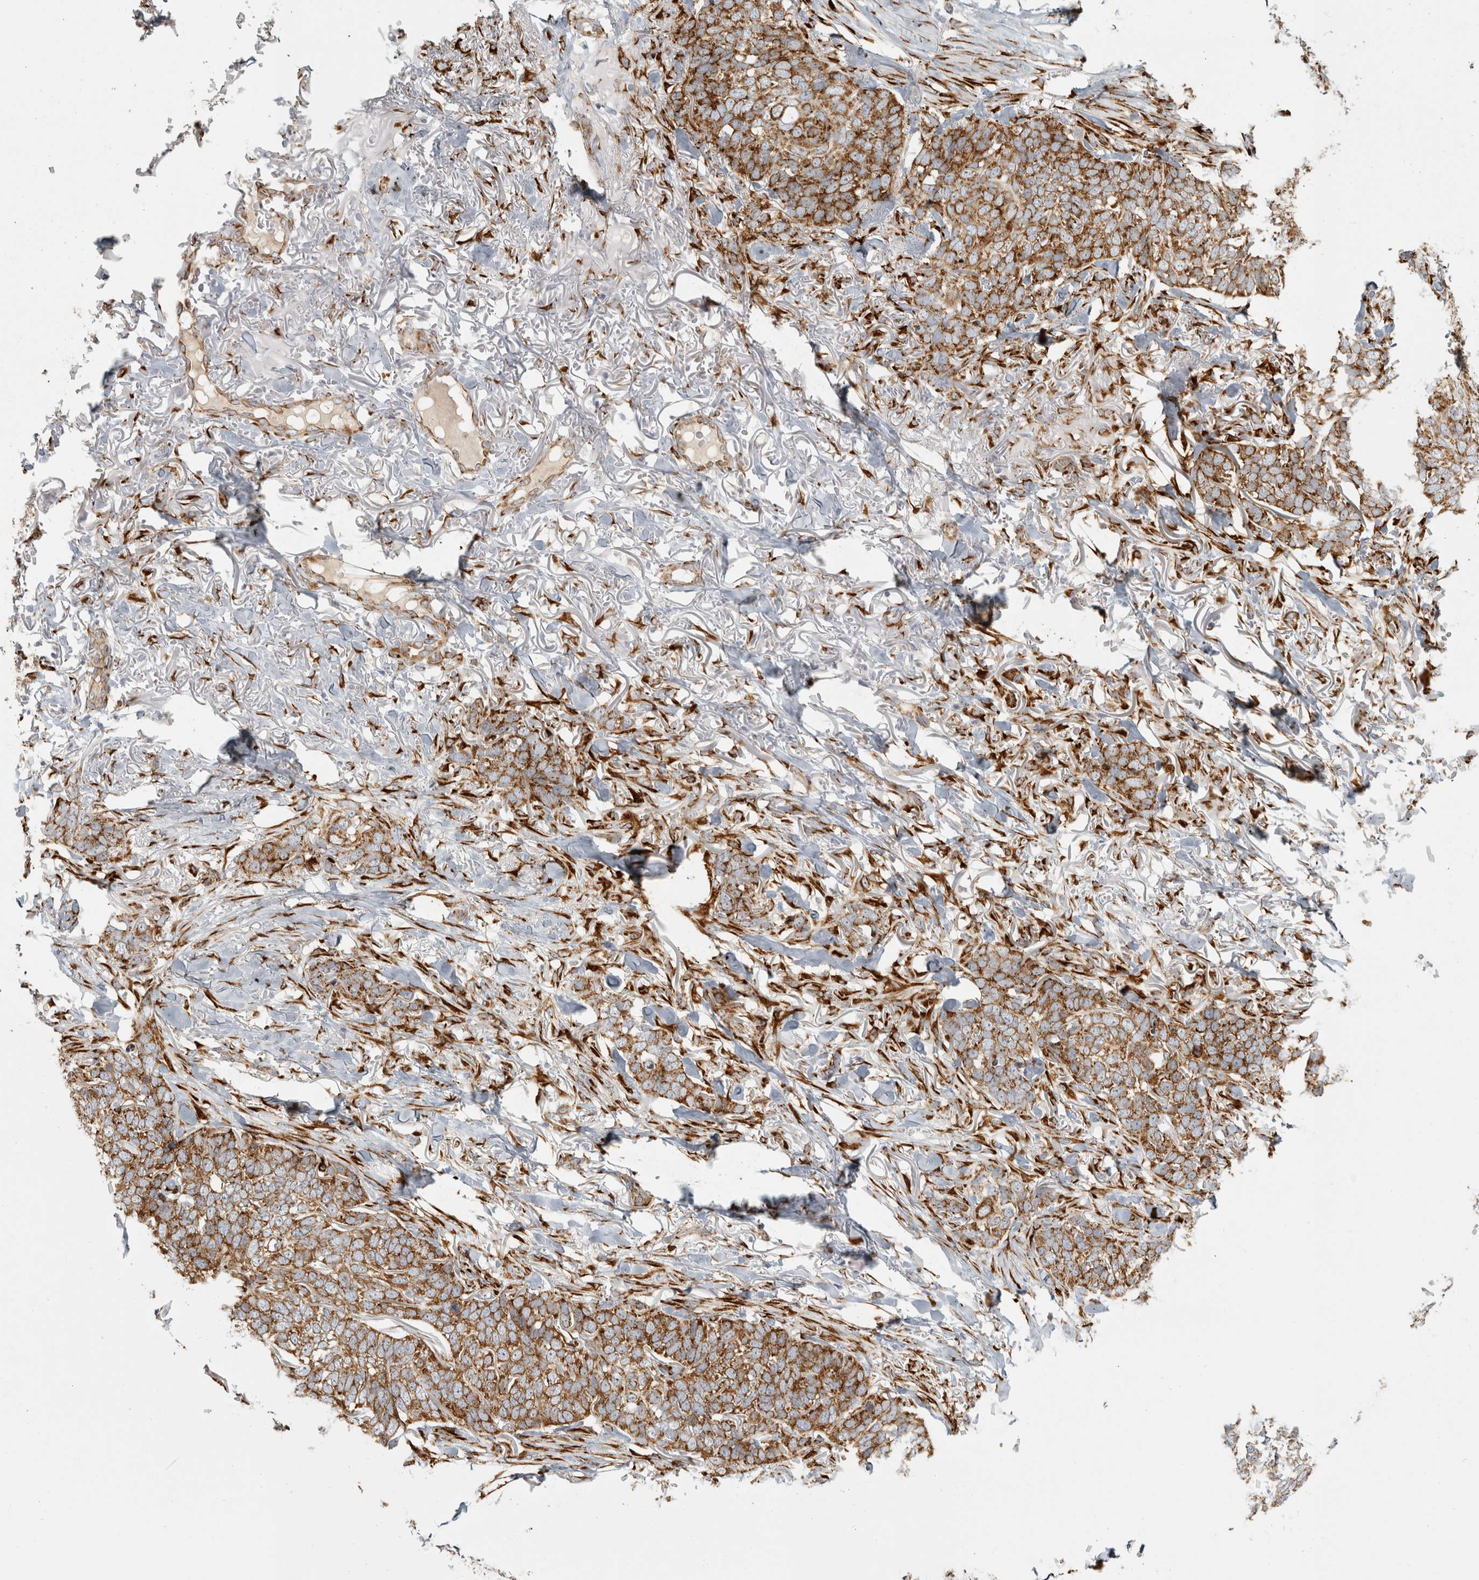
{"staining": {"intensity": "moderate", "quantity": ">75%", "location": "cytoplasmic/membranous"}, "tissue": "skin cancer", "cell_type": "Tumor cells", "image_type": "cancer", "snomed": [{"axis": "morphology", "description": "Normal tissue, NOS"}, {"axis": "morphology", "description": "Basal cell carcinoma"}, {"axis": "topography", "description": "Skin"}], "caption": "Immunohistochemistry (IHC) photomicrograph of neoplastic tissue: skin basal cell carcinoma stained using immunohistochemistry (IHC) shows medium levels of moderate protein expression localized specifically in the cytoplasmic/membranous of tumor cells, appearing as a cytoplasmic/membranous brown color.", "gene": "OSTN", "patient": {"sex": "male", "age": 77}}